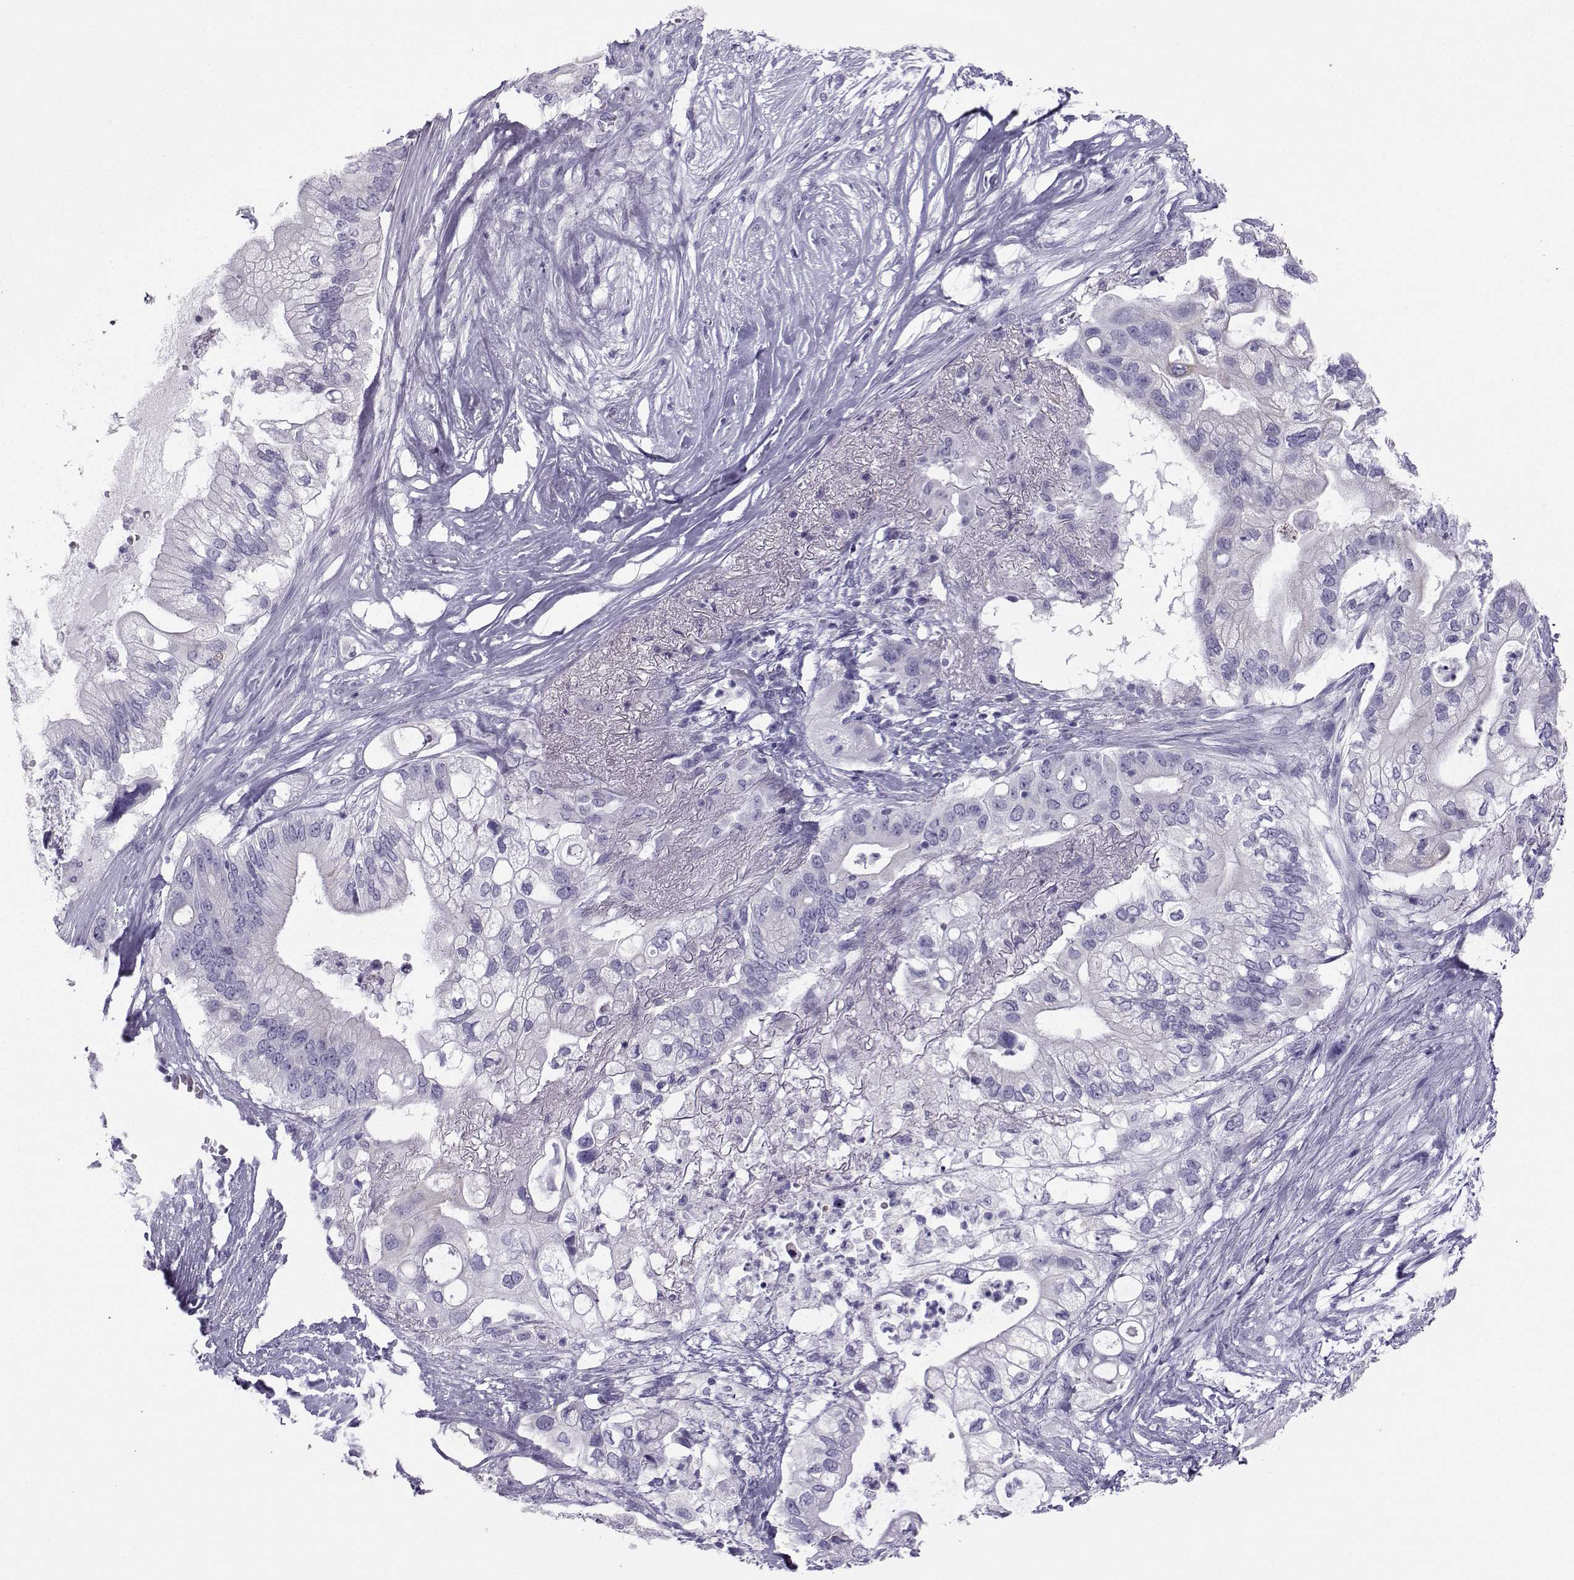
{"staining": {"intensity": "negative", "quantity": "none", "location": "none"}, "tissue": "pancreatic cancer", "cell_type": "Tumor cells", "image_type": "cancer", "snomed": [{"axis": "morphology", "description": "Adenocarcinoma, NOS"}, {"axis": "topography", "description": "Pancreas"}], "caption": "Immunohistochemical staining of adenocarcinoma (pancreatic) displays no significant positivity in tumor cells.", "gene": "NEFL", "patient": {"sex": "female", "age": 72}}